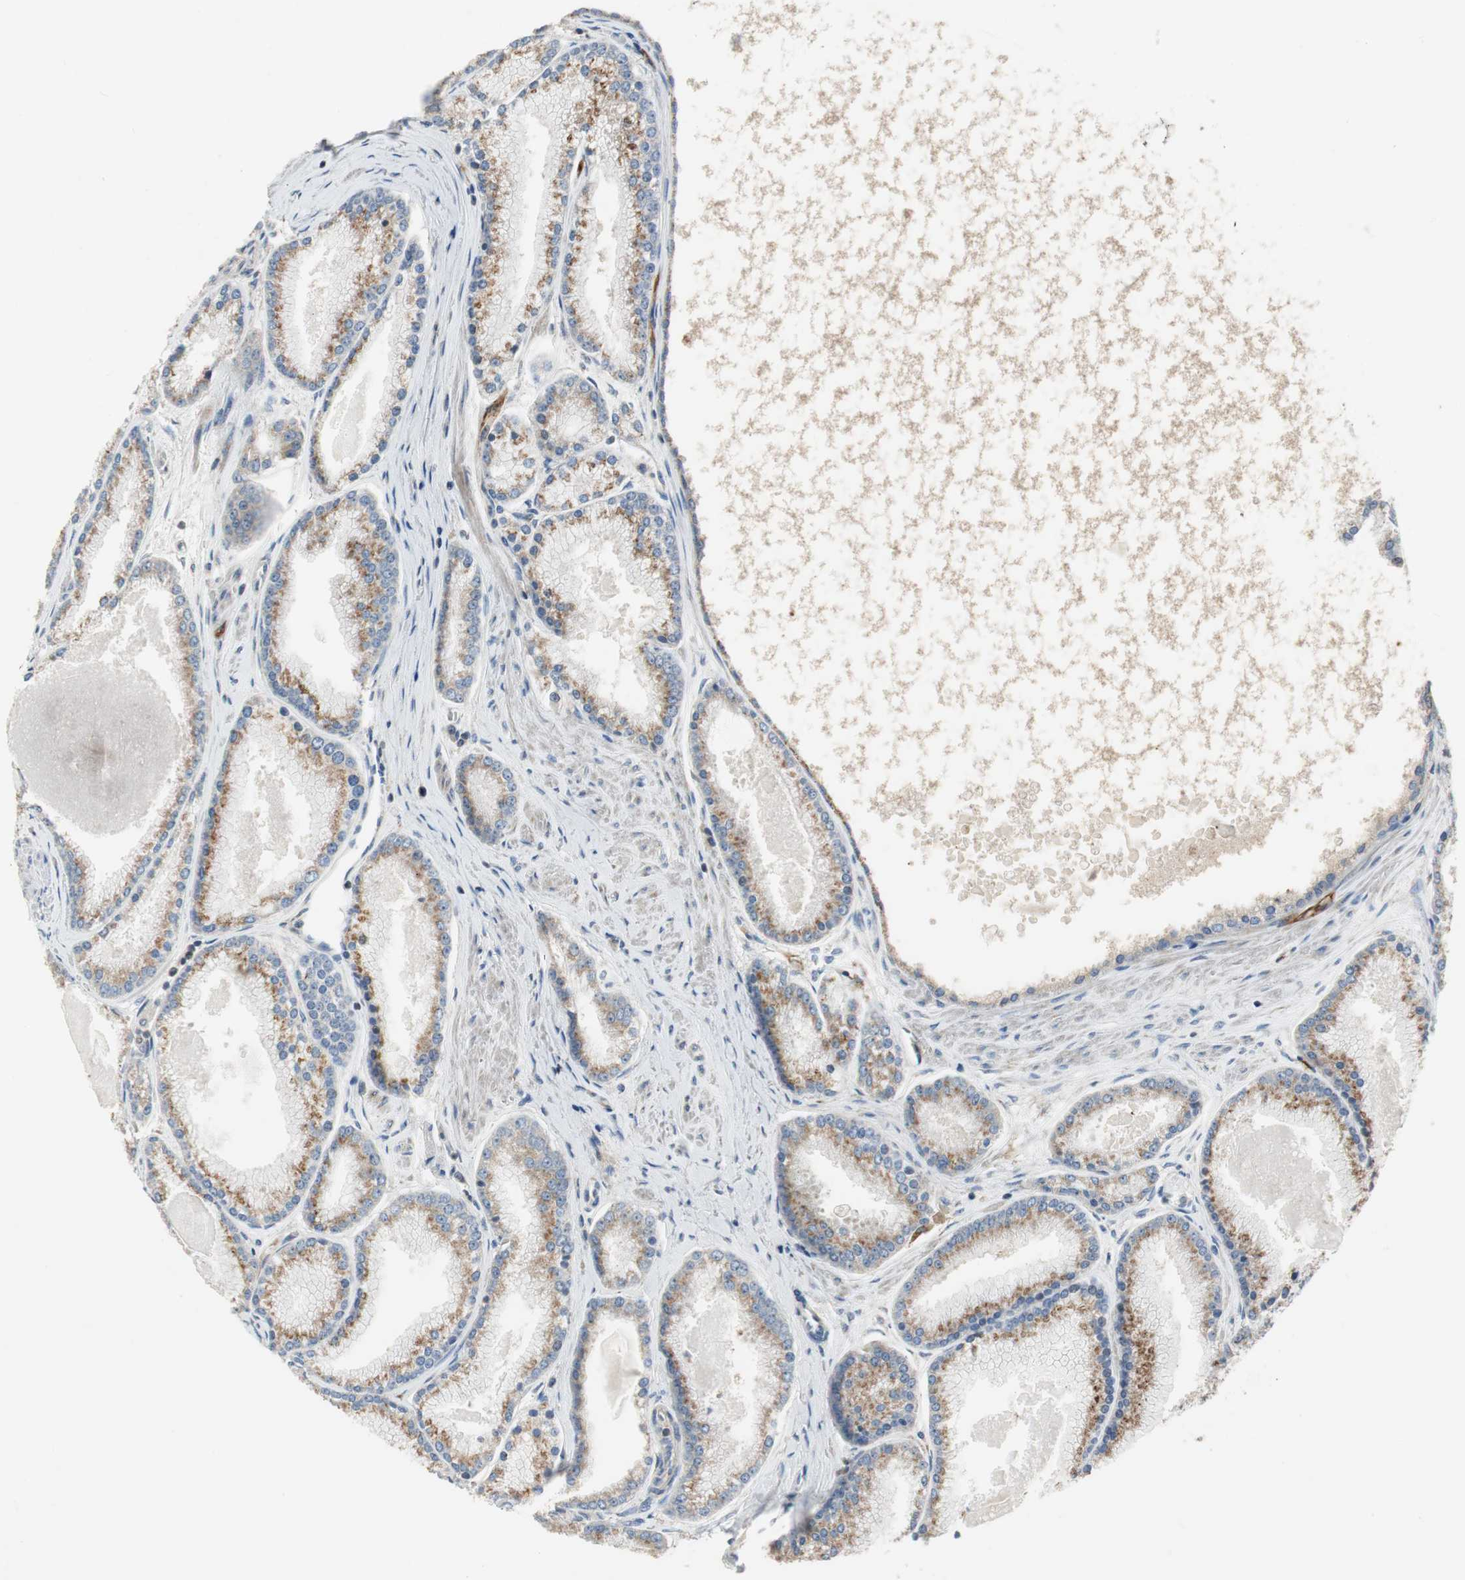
{"staining": {"intensity": "weak", "quantity": ">75%", "location": "cytoplasmic/membranous"}, "tissue": "prostate cancer", "cell_type": "Tumor cells", "image_type": "cancer", "snomed": [{"axis": "morphology", "description": "Adenocarcinoma, High grade"}, {"axis": "topography", "description": "Prostate"}], "caption": "Protein expression analysis of human prostate cancer (high-grade adenocarcinoma) reveals weak cytoplasmic/membranous staining in about >75% of tumor cells. The staining is performed using DAB (3,3'-diaminobenzidine) brown chromogen to label protein expression. The nuclei are counter-stained blue using hematoxylin.", "gene": "ALPL", "patient": {"sex": "male", "age": 61}}